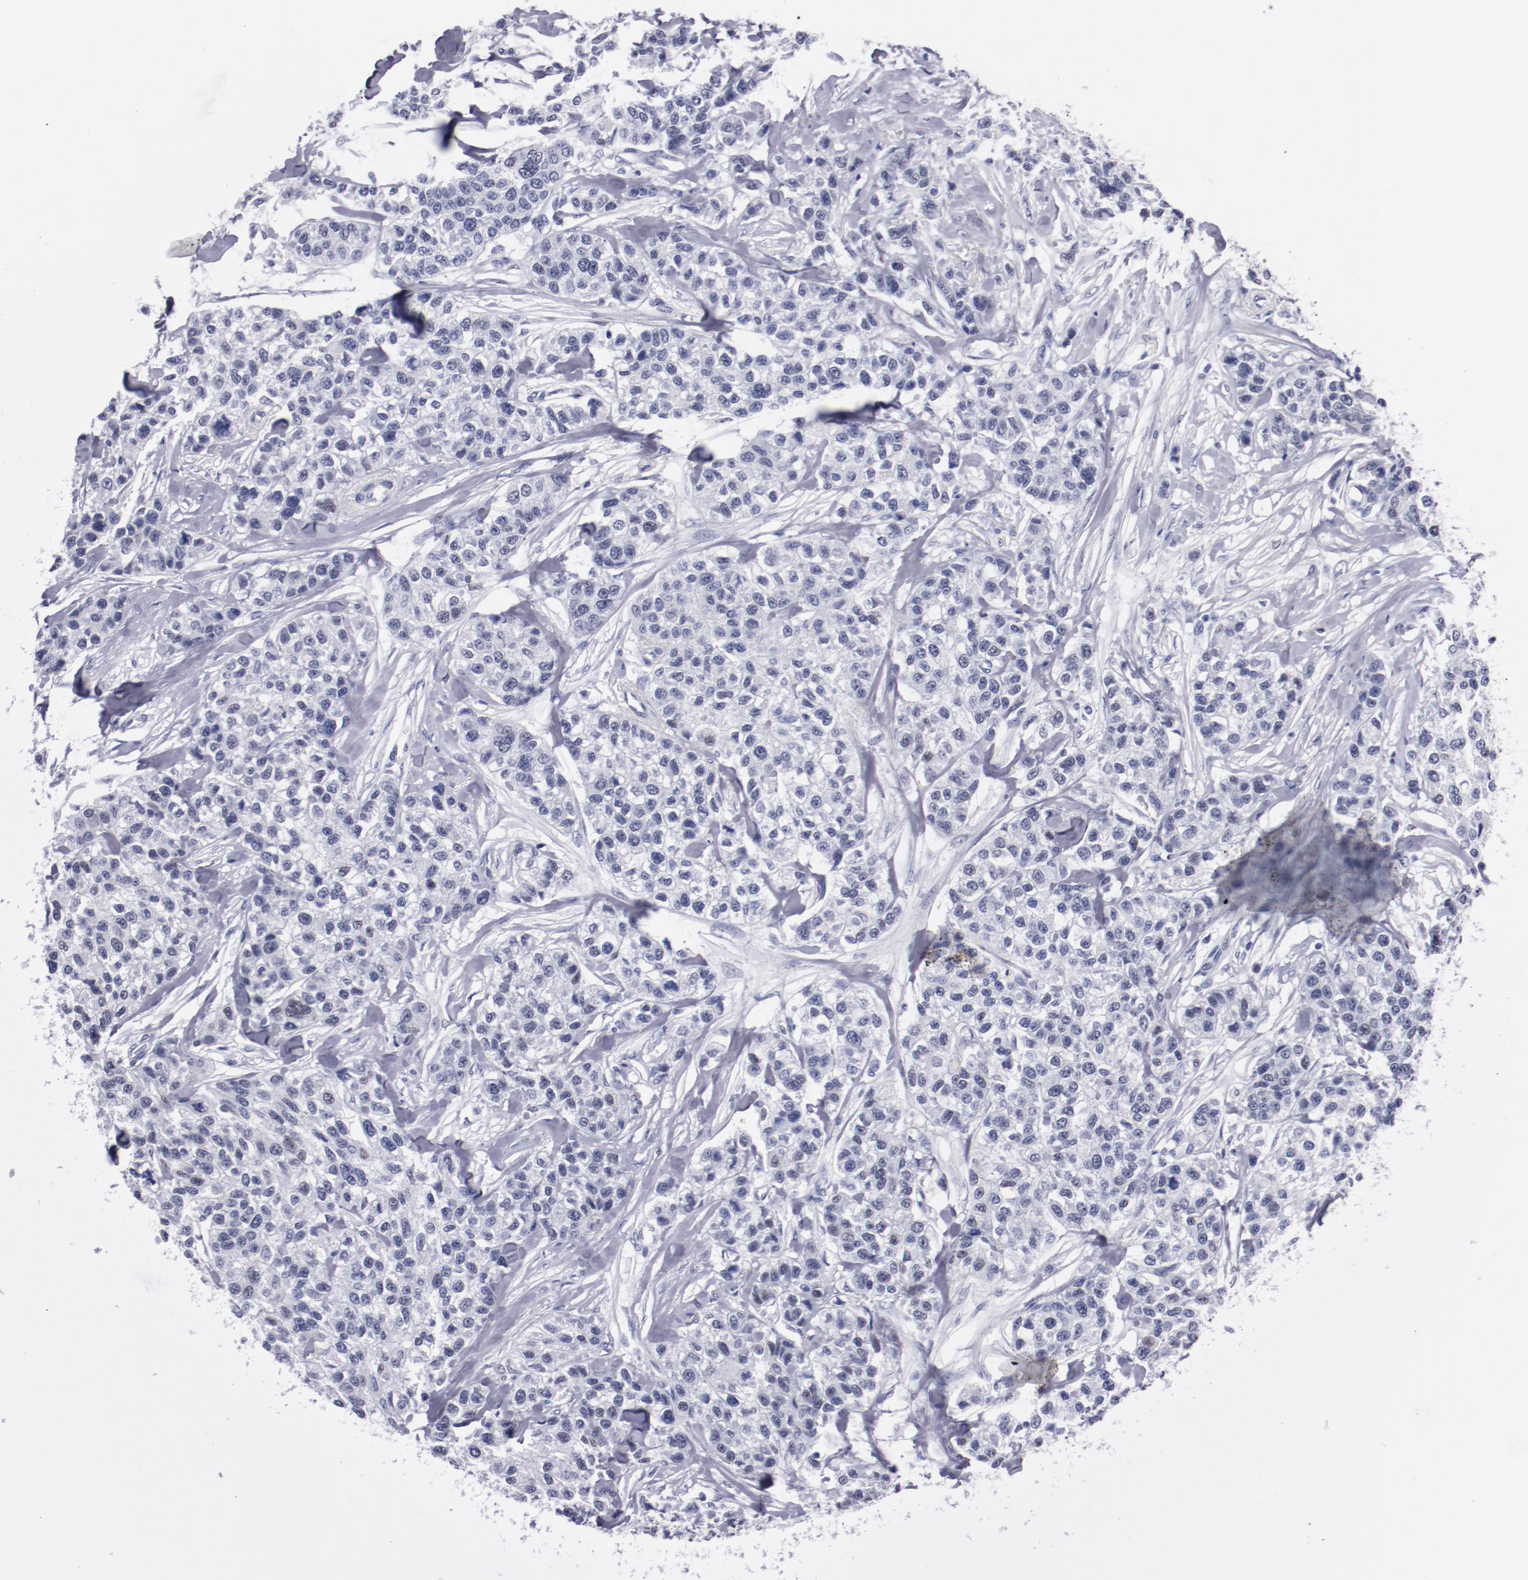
{"staining": {"intensity": "negative", "quantity": "none", "location": "none"}, "tissue": "breast cancer", "cell_type": "Tumor cells", "image_type": "cancer", "snomed": [{"axis": "morphology", "description": "Duct carcinoma"}, {"axis": "topography", "description": "Breast"}], "caption": "Tumor cells are negative for protein expression in human infiltrating ductal carcinoma (breast). (IHC, brightfield microscopy, high magnification).", "gene": "HNF1B", "patient": {"sex": "female", "age": 51}}